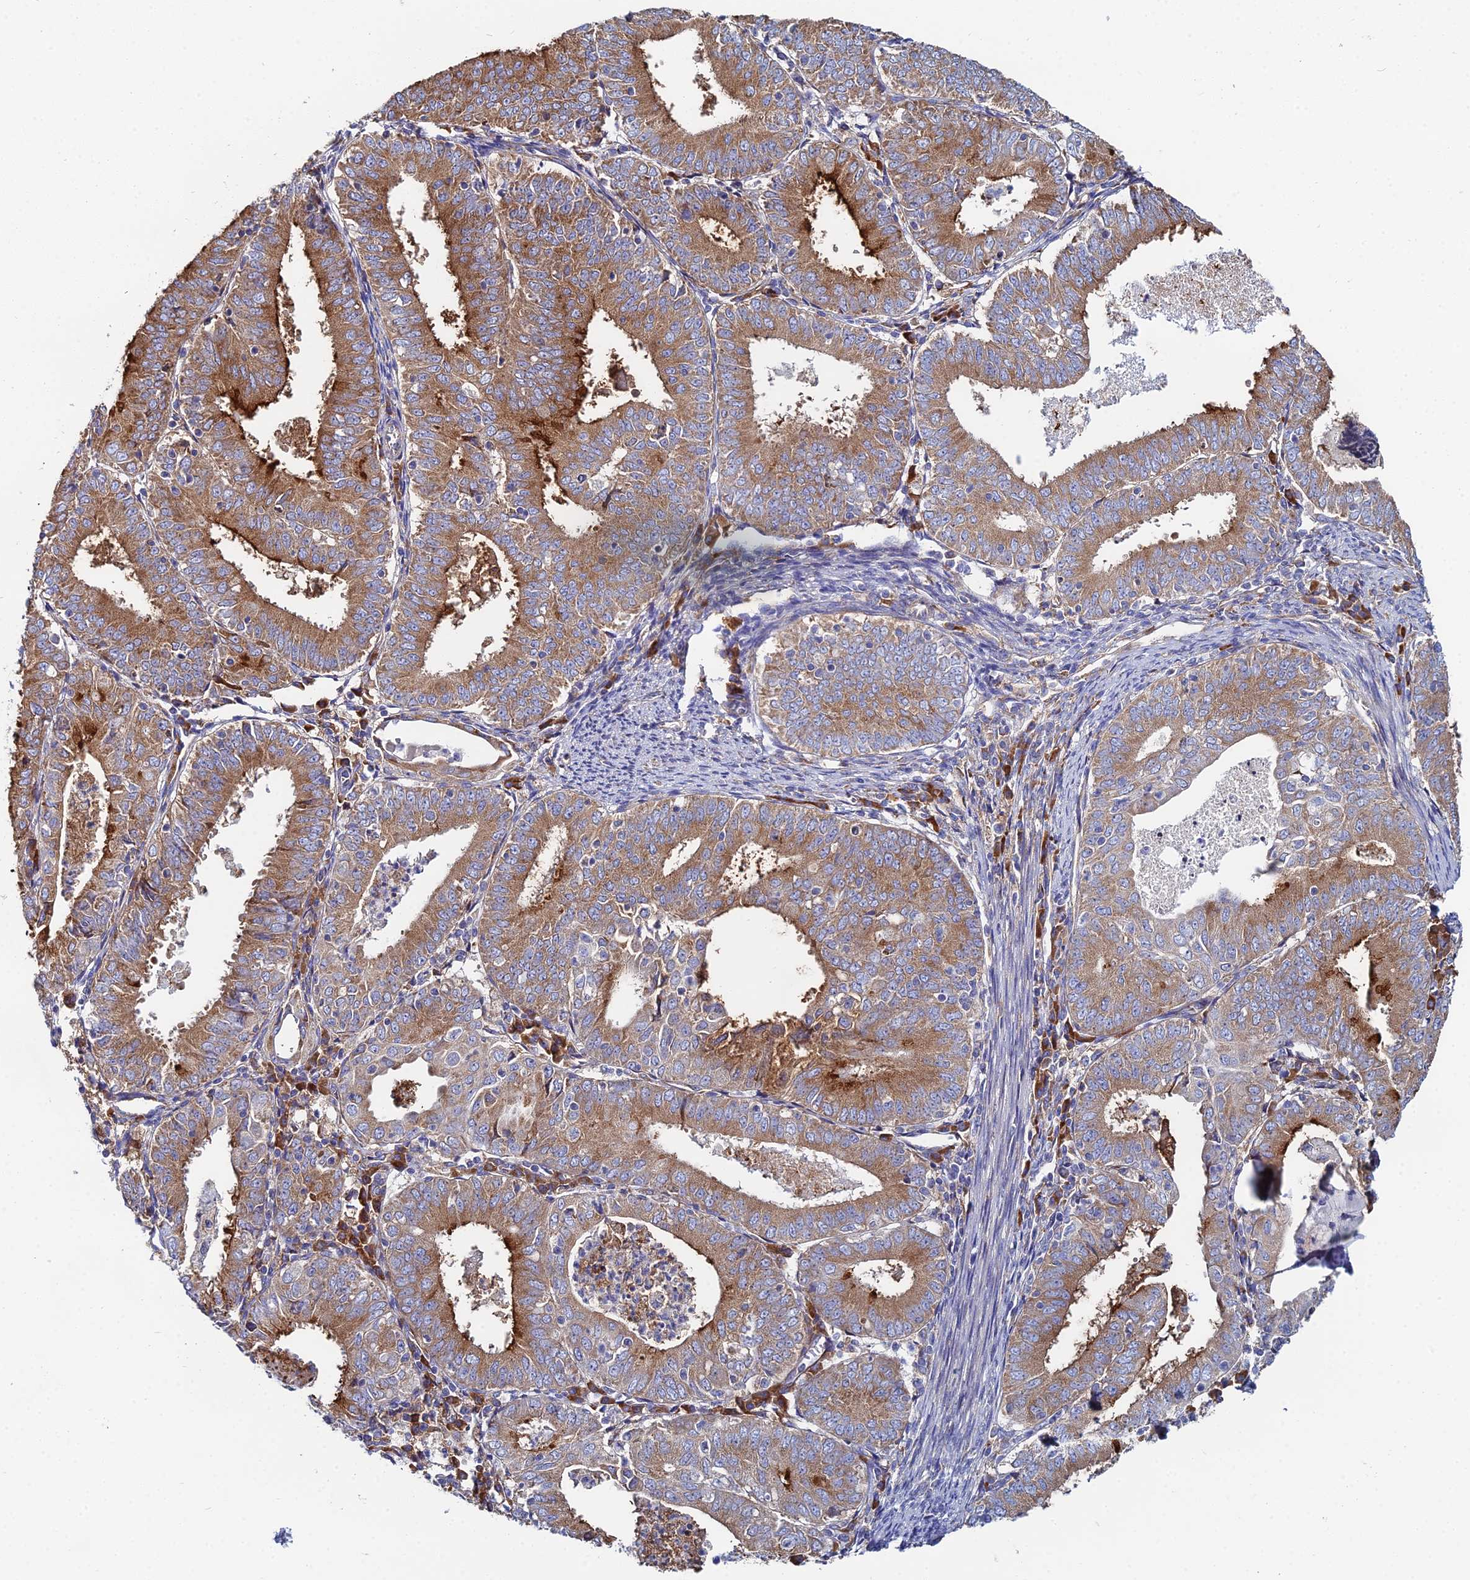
{"staining": {"intensity": "moderate", "quantity": ">75%", "location": "cytoplasmic/membranous"}, "tissue": "endometrial cancer", "cell_type": "Tumor cells", "image_type": "cancer", "snomed": [{"axis": "morphology", "description": "Adenocarcinoma, NOS"}, {"axis": "topography", "description": "Endometrium"}], "caption": "A micrograph showing moderate cytoplasmic/membranous staining in approximately >75% of tumor cells in adenocarcinoma (endometrial), as visualized by brown immunohistochemical staining.", "gene": "CLCN3", "patient": {"sex": "female", "age": 57}}